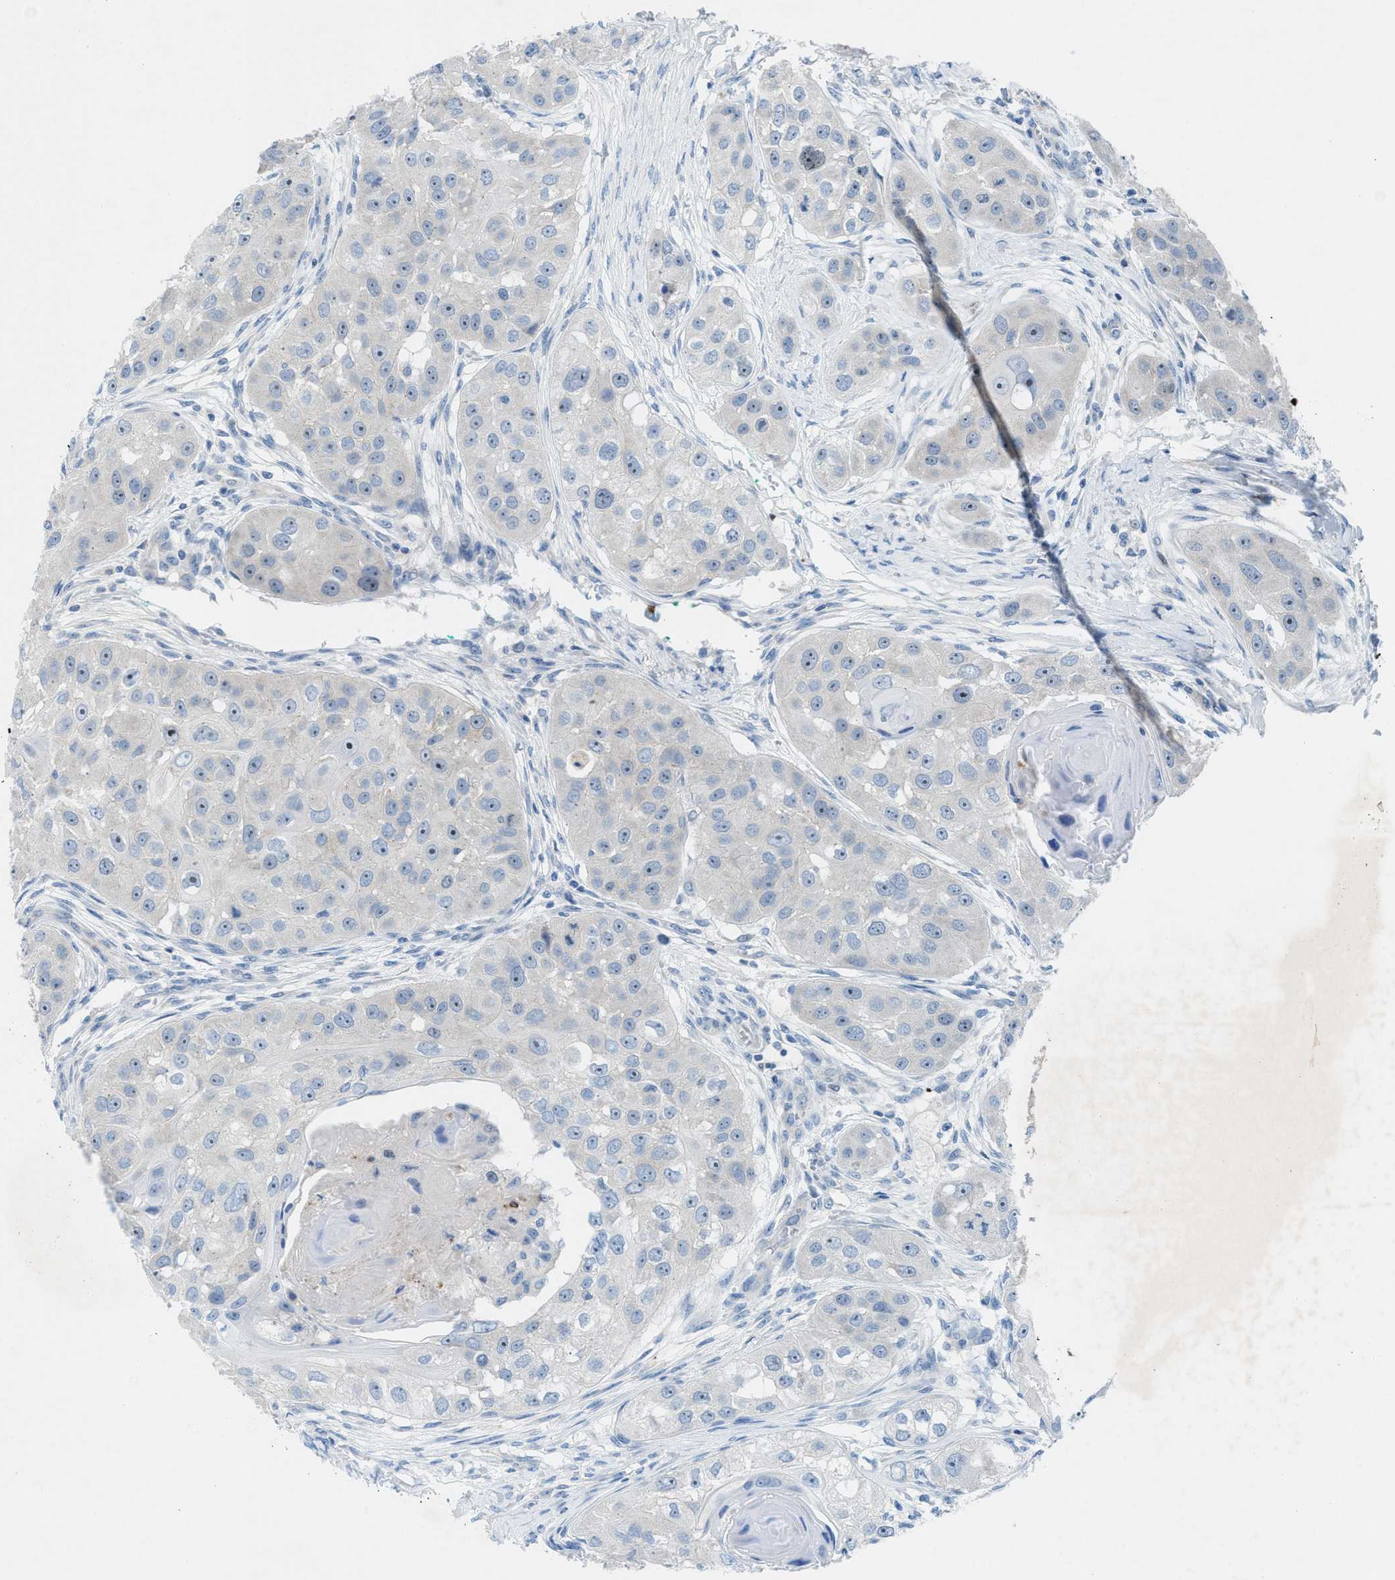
{"staining": {"intensity": "weak", "quantity": "<25%", "location": "nuclear"}, "tissue": "head and neck cancer", "cell_type": "Tumor cells", "image_type": "cancer", "snomed": [{"axis": "morphology", "description": "Normal tissue, NOS"}, {"axis": "morphology", "description": "Squamous cell carcinoma, NOS"}, {"axis": "topography", "description": "Skeletal muscle"}, {"axis": "topography", "description": "Head-Neck"}], "caption": "Squamous cell carcinoma (head and neck) was stained to show a protein in brown. There is no significant expression in tumor cells. (Brightfield microscopy of DAB immunohistochemistry (IHC) at high magnification).", "gene": "CMTM1", "patient": {"sex": "male", "age": 51}}